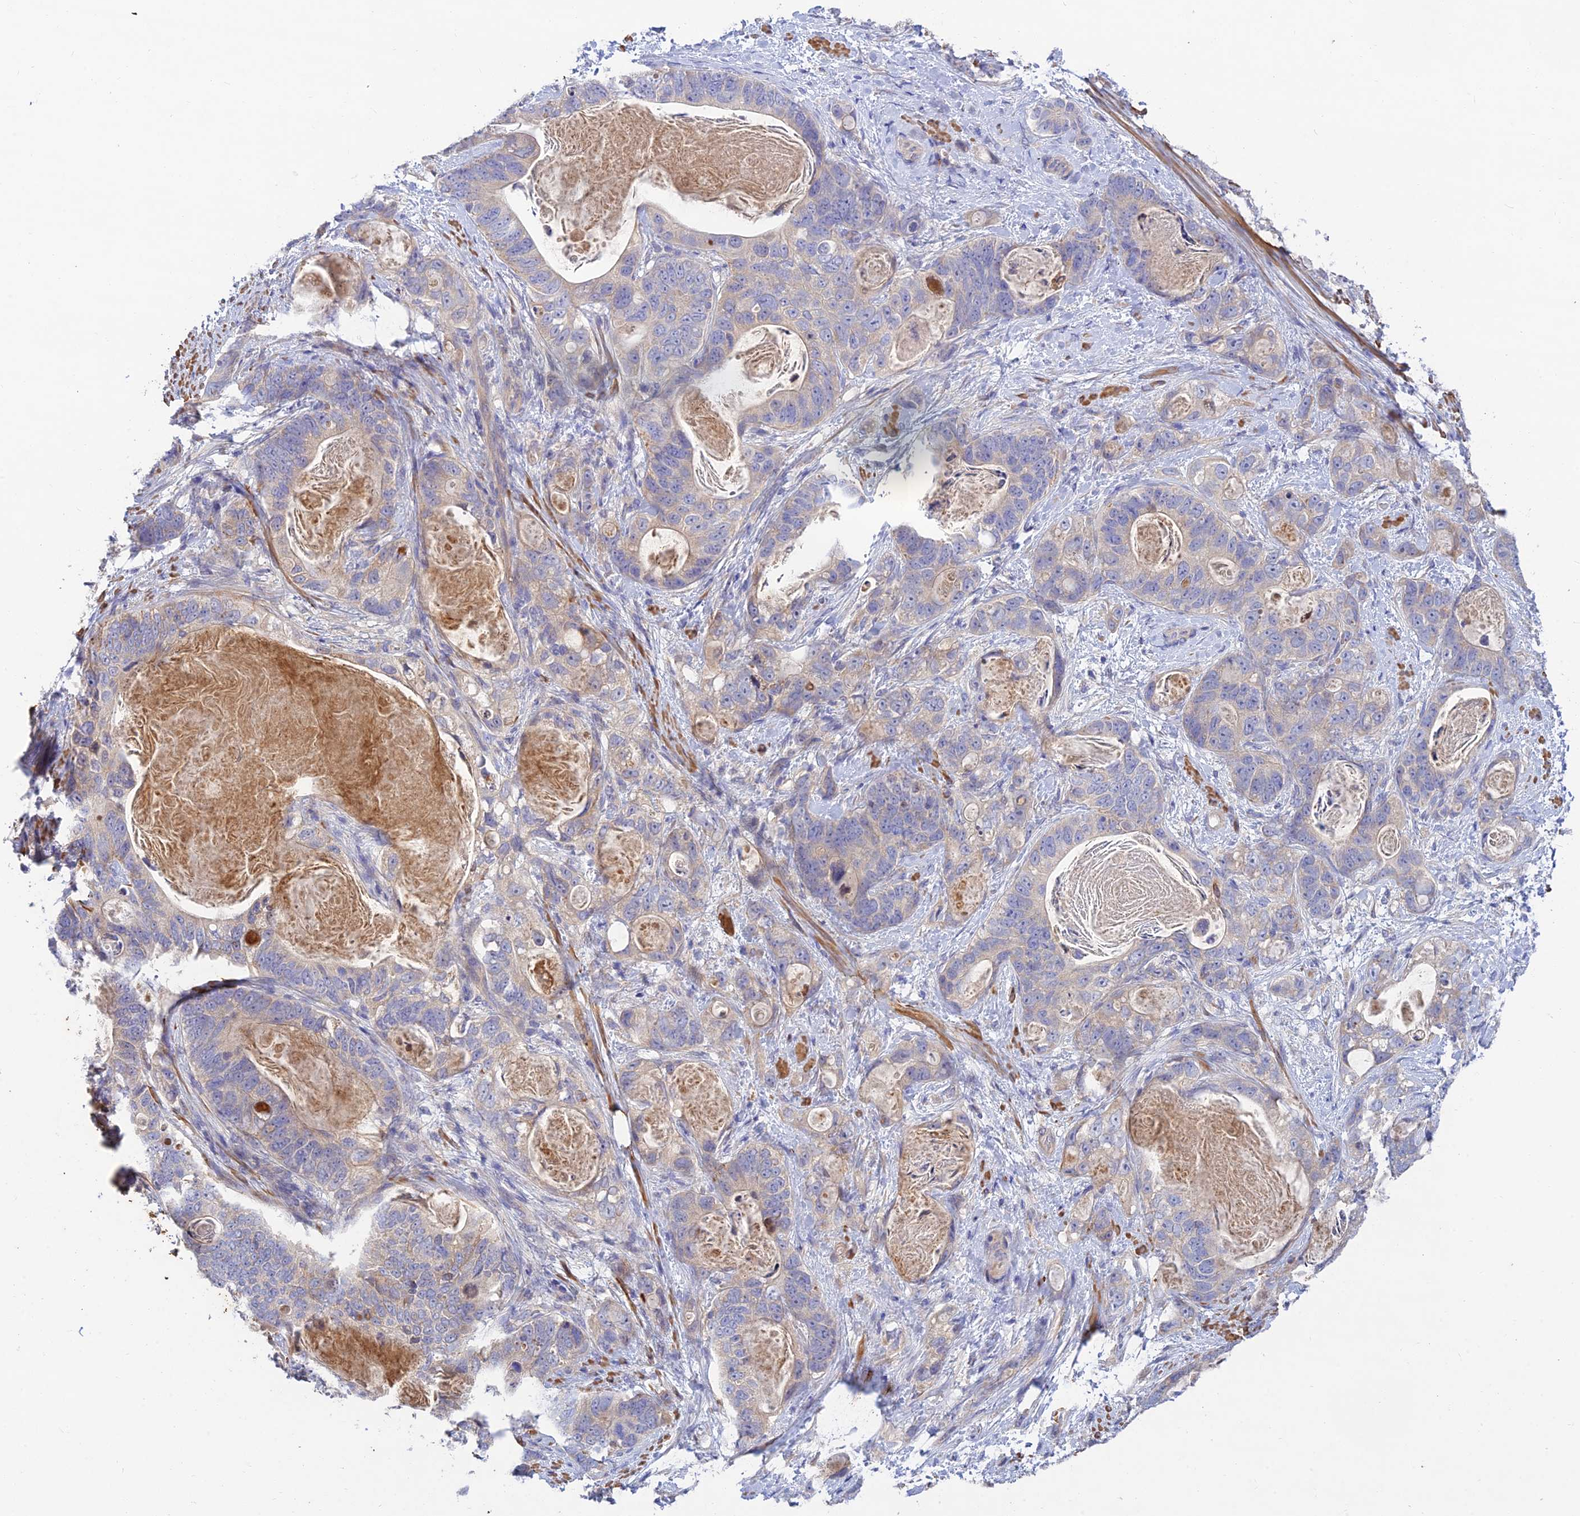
{"staining": {"intensity": "negative", "quantity": "none", "location": "none"}, "tissue": "stomach cancer", "cell_type": "Tumor cells", "image_type": "cancer", "snomed": [{"axis": "morphology", "description": "Normal tissue, NOS"}, {"axis": "morphology", "description": "Adenocarcinoma, NOS"}, {"axis": "topography", "description": "Stomach"}], "caption": "Immunohistochemical staining of stomach cancer shows no significant positivity in tumor cells. Brightfield microscopy of immunohistochemistry (IHC) stained with DAB (brown) and hematoxylin (blue), captured at high magnification.", "gene": "ACSM5", "patient": {"sex": "female", "age": 89}}